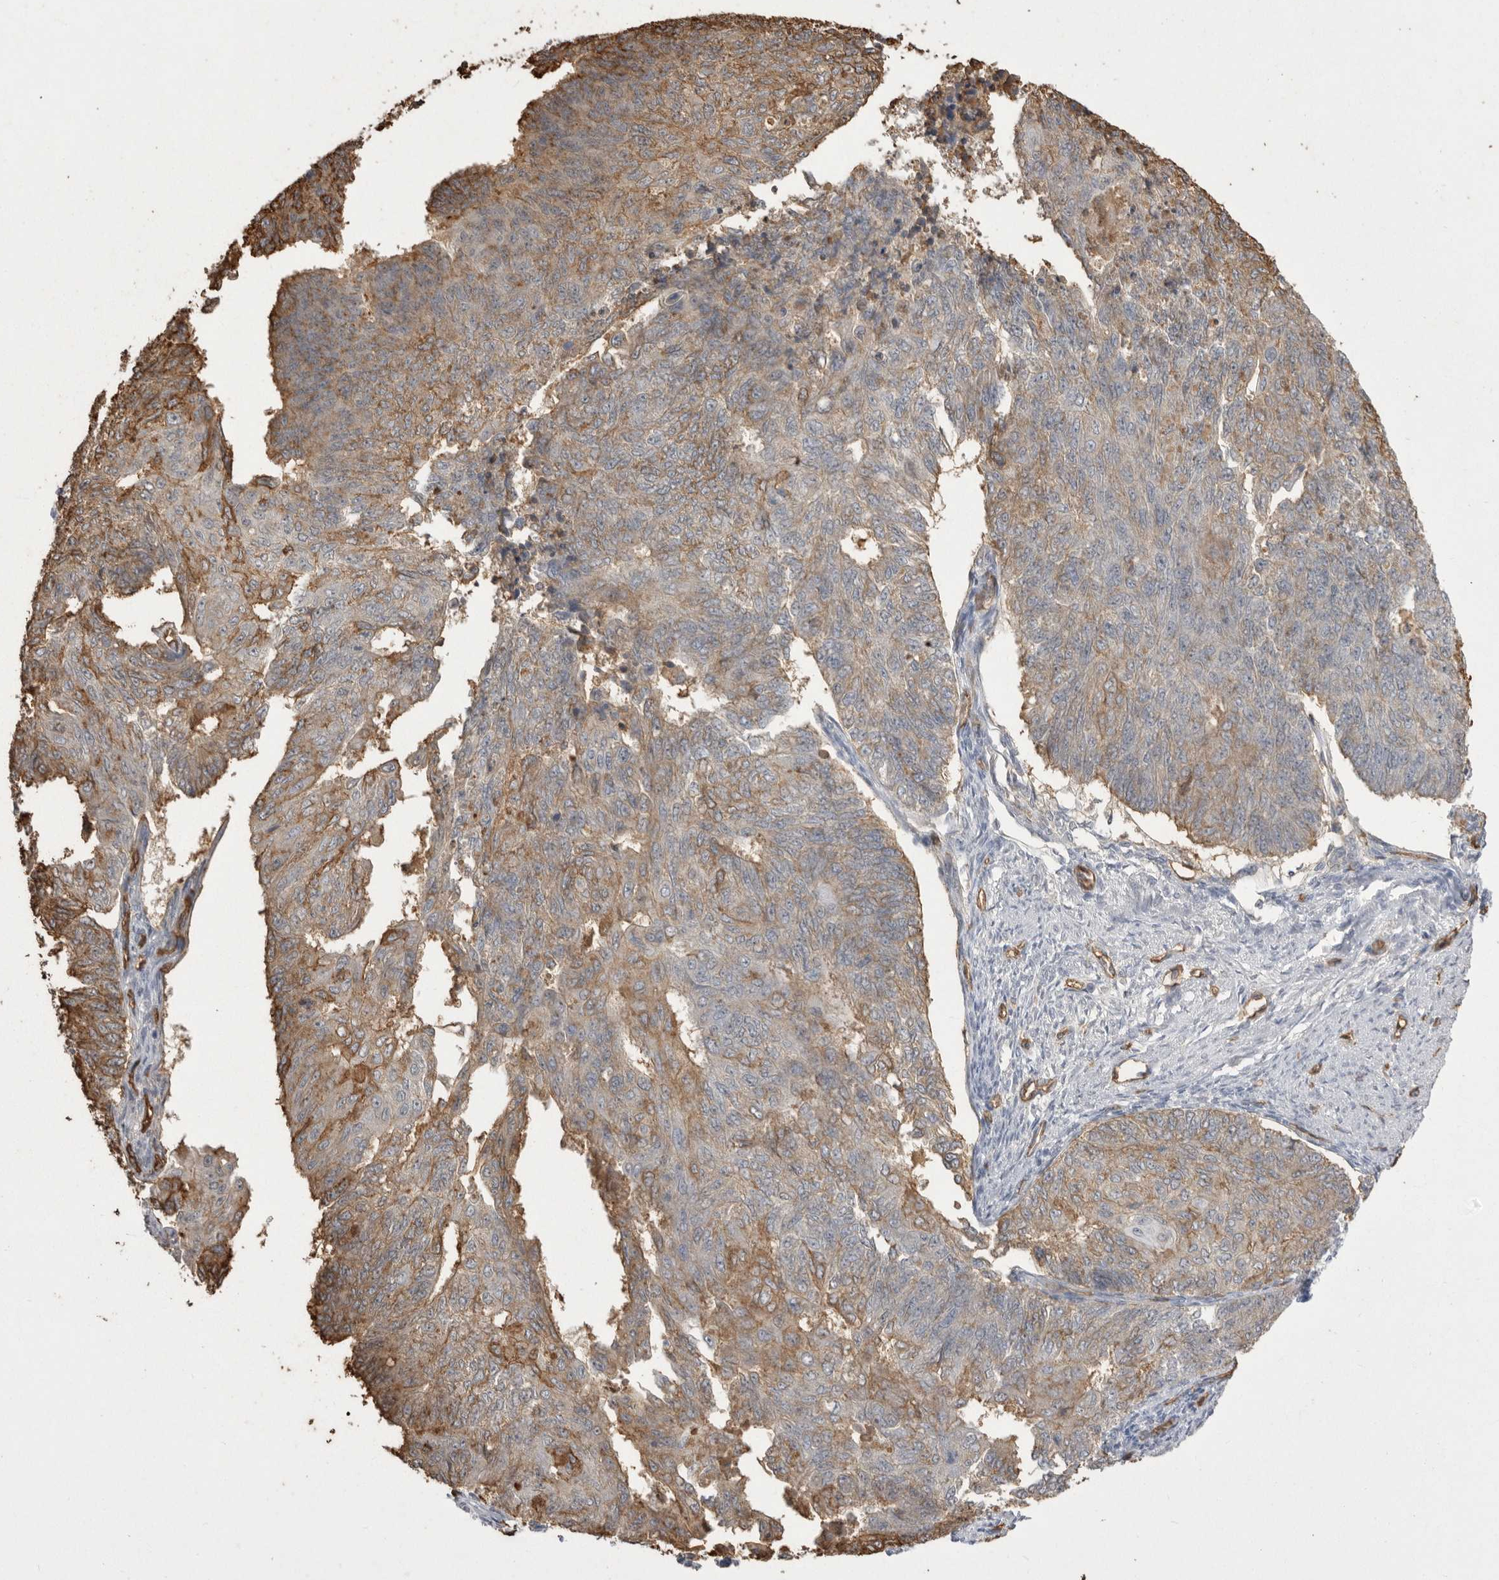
{"staining": {"intensity": "weak", "quantity": ">75%", "location": "cytoplasmic/membranous"}, "tissue": "endometrial cancer", "cell_type": "Tumor cells", "image_type": "cancer", "snomed": [{"axis": "morphology", "description": "Adenocarcinoma, NOS"}, {"axis": "topography", "description": "Endometrium"}], "caption": "The micrograph displays staining of endometrial cancer (adenocarcinoma), revealing weak cytoplasmic/membranous protein staining (brown color) within tumor cells.", "gene": "IL27", "patient": {"sex": "female", "age": 32}}